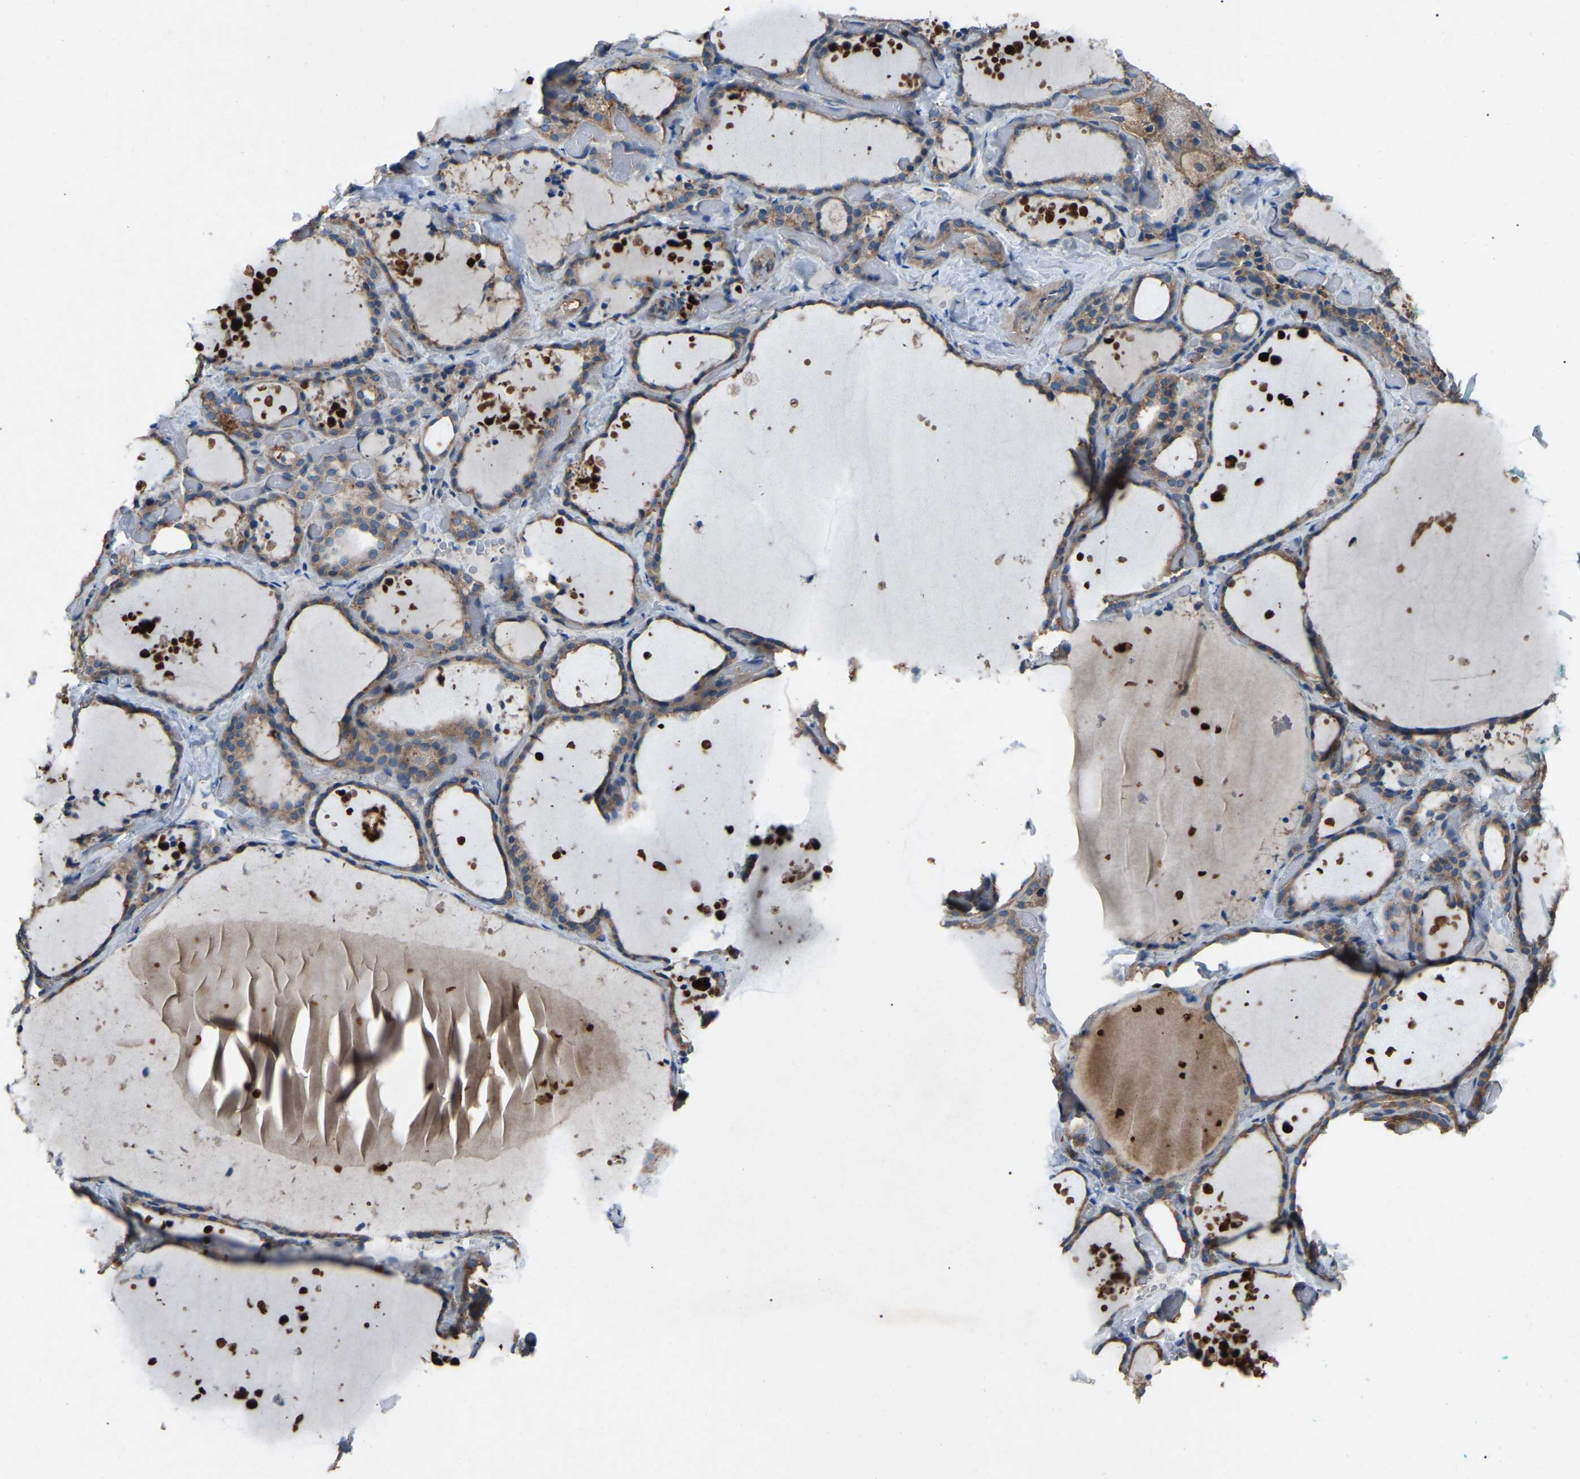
{"staining": {"intensity": "moderate", "quantity": ">75%", "location": "cytoplasmic/membranous"}, "tissue": "thyroid gland", "cell_type": "Glandular cells", "image_type": "normal", "snomed": [{"axis": "morphology", "description": "Normal tissue, NOS"}, {"axis": "topography", "description": "Thyroid gland"}], "caption": "Protein staining of normal thyroid gland exhibits moderate cytoplasmic/membranous staining in about >75% of glandular cells. Using DAB (3,3'-diaminobenzidine) (brown) and hematoxylin (blue) stains, captured at high magnification using brightfield microscopy.", "gene": "AIMP1", "patient": {"sex": "female", "age": 44}}